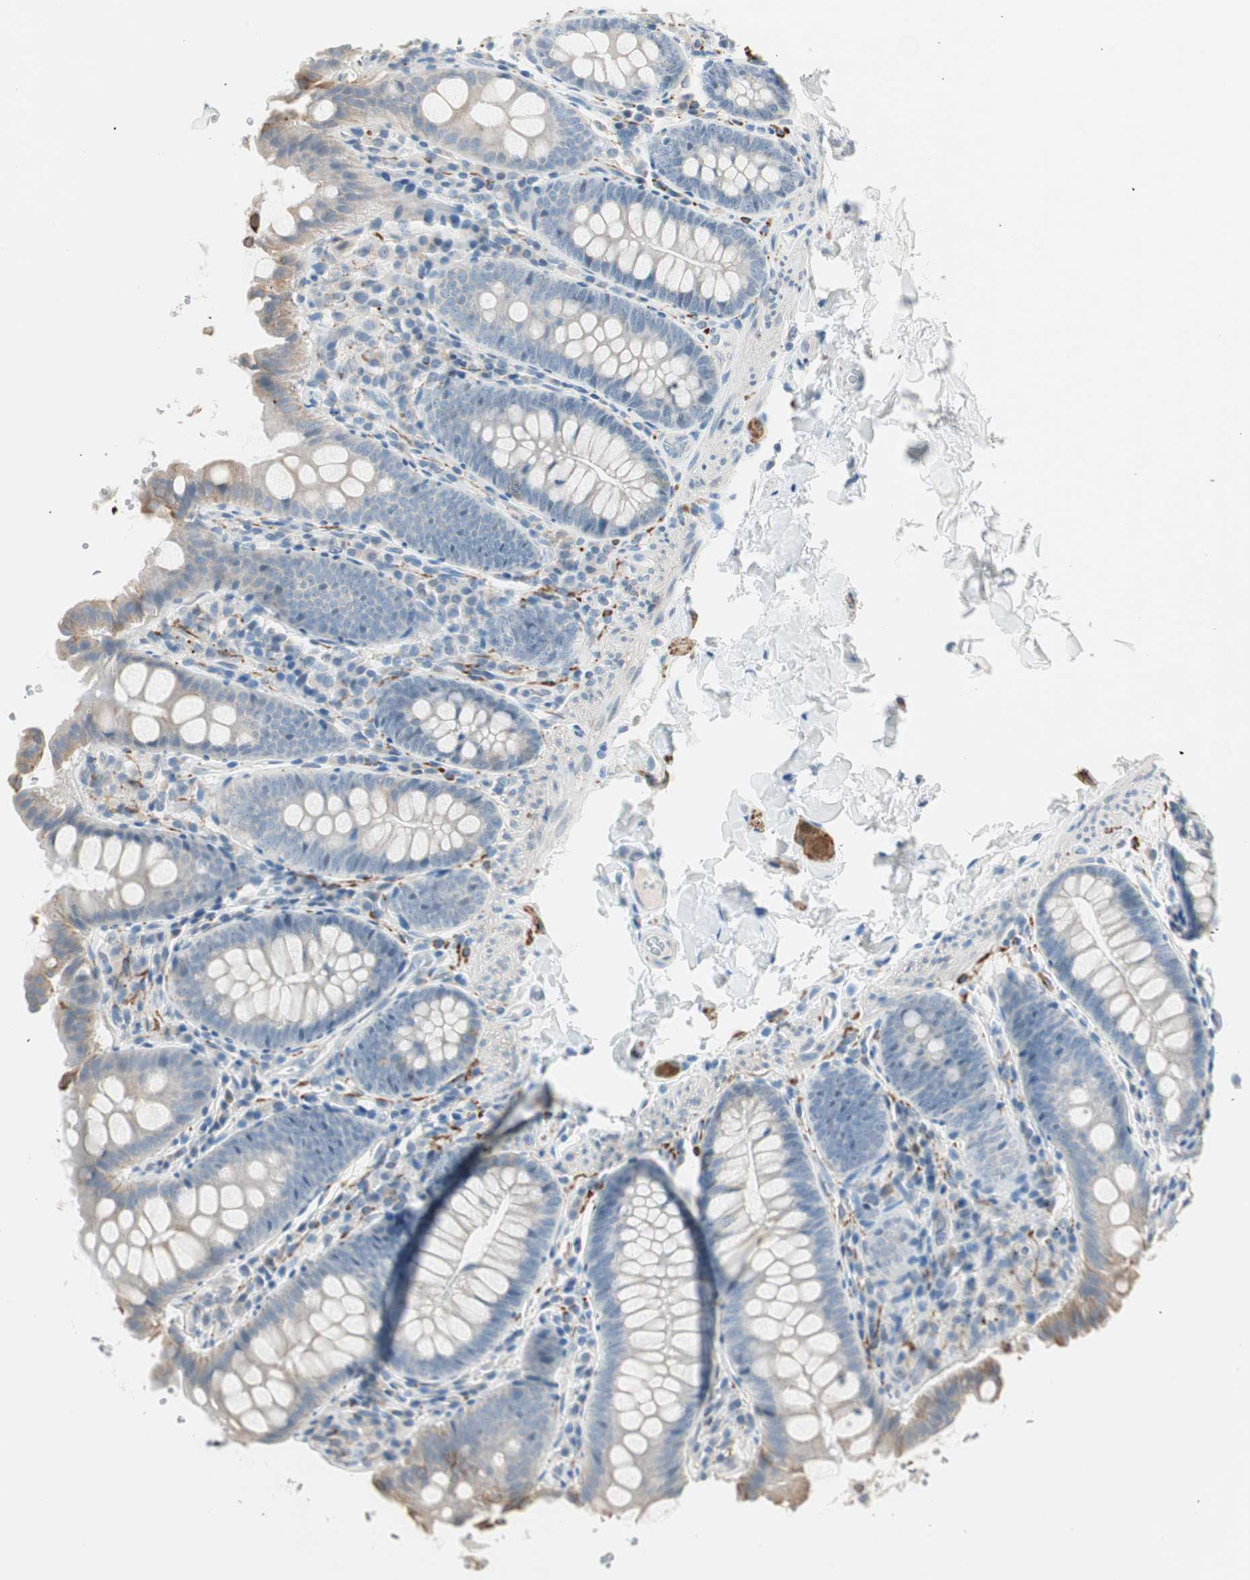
{"staining": {"intensity": "negative", "quantity": "none", "location": "none"}, "tissue": "colon", "cell_type": "Endothelial cells", "image_type": "normal", "snomed": [{"axis": "morphology", "description": "Normal tissue, NOS"}, {"axis": "topography", "description": "Colon"}], "caption": "Endothelial cells are negative for protein expression in unremarkable human colon. (Brightfield microscopy of DAB (3,3'-diaminobenzidine) IHC at high magnification).", "gene": "GNAO1", "patient": {"sex": "female", "age": 61}}